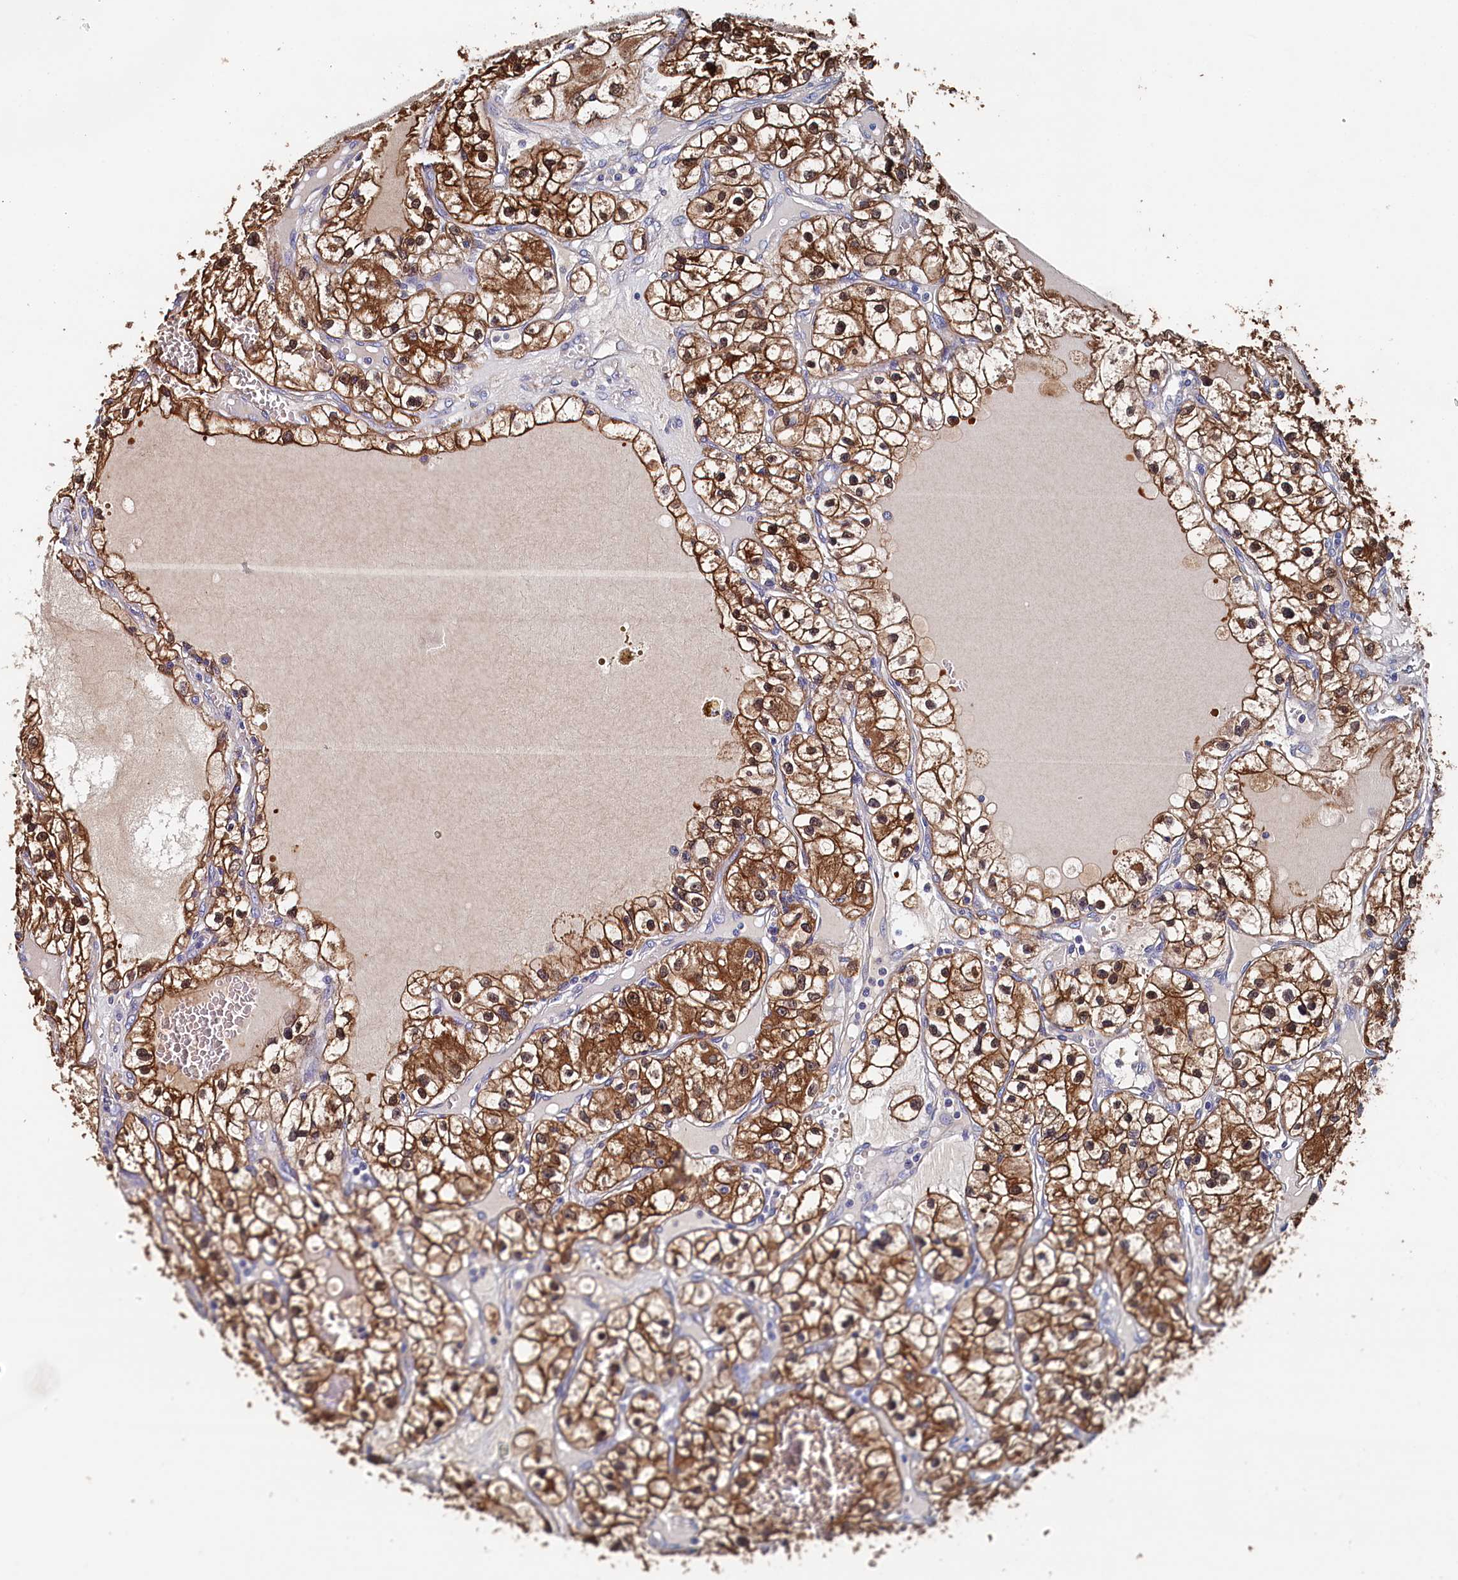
{"staining": {"intensity": "strong", "quantity": ">75%", "location": "cytoplasmic/membranous,nuclear"}, "tissue": "renal cancer", "cell_type": "Tumor cells", "image_type": "cancer", "snomed": [{"axis": "morphology", "description": "Adenocarcinoma, NOS"}, {"axis": "topography", "description": "Kidney"}], "caption": "A high amount of strong cytoplasmic/membranous and nuclear positivity is seen in about >75% of tumor cells in renal cancer tissue.", "gene": "BHMT", "patient": {"sex": "female", "age": 57}}